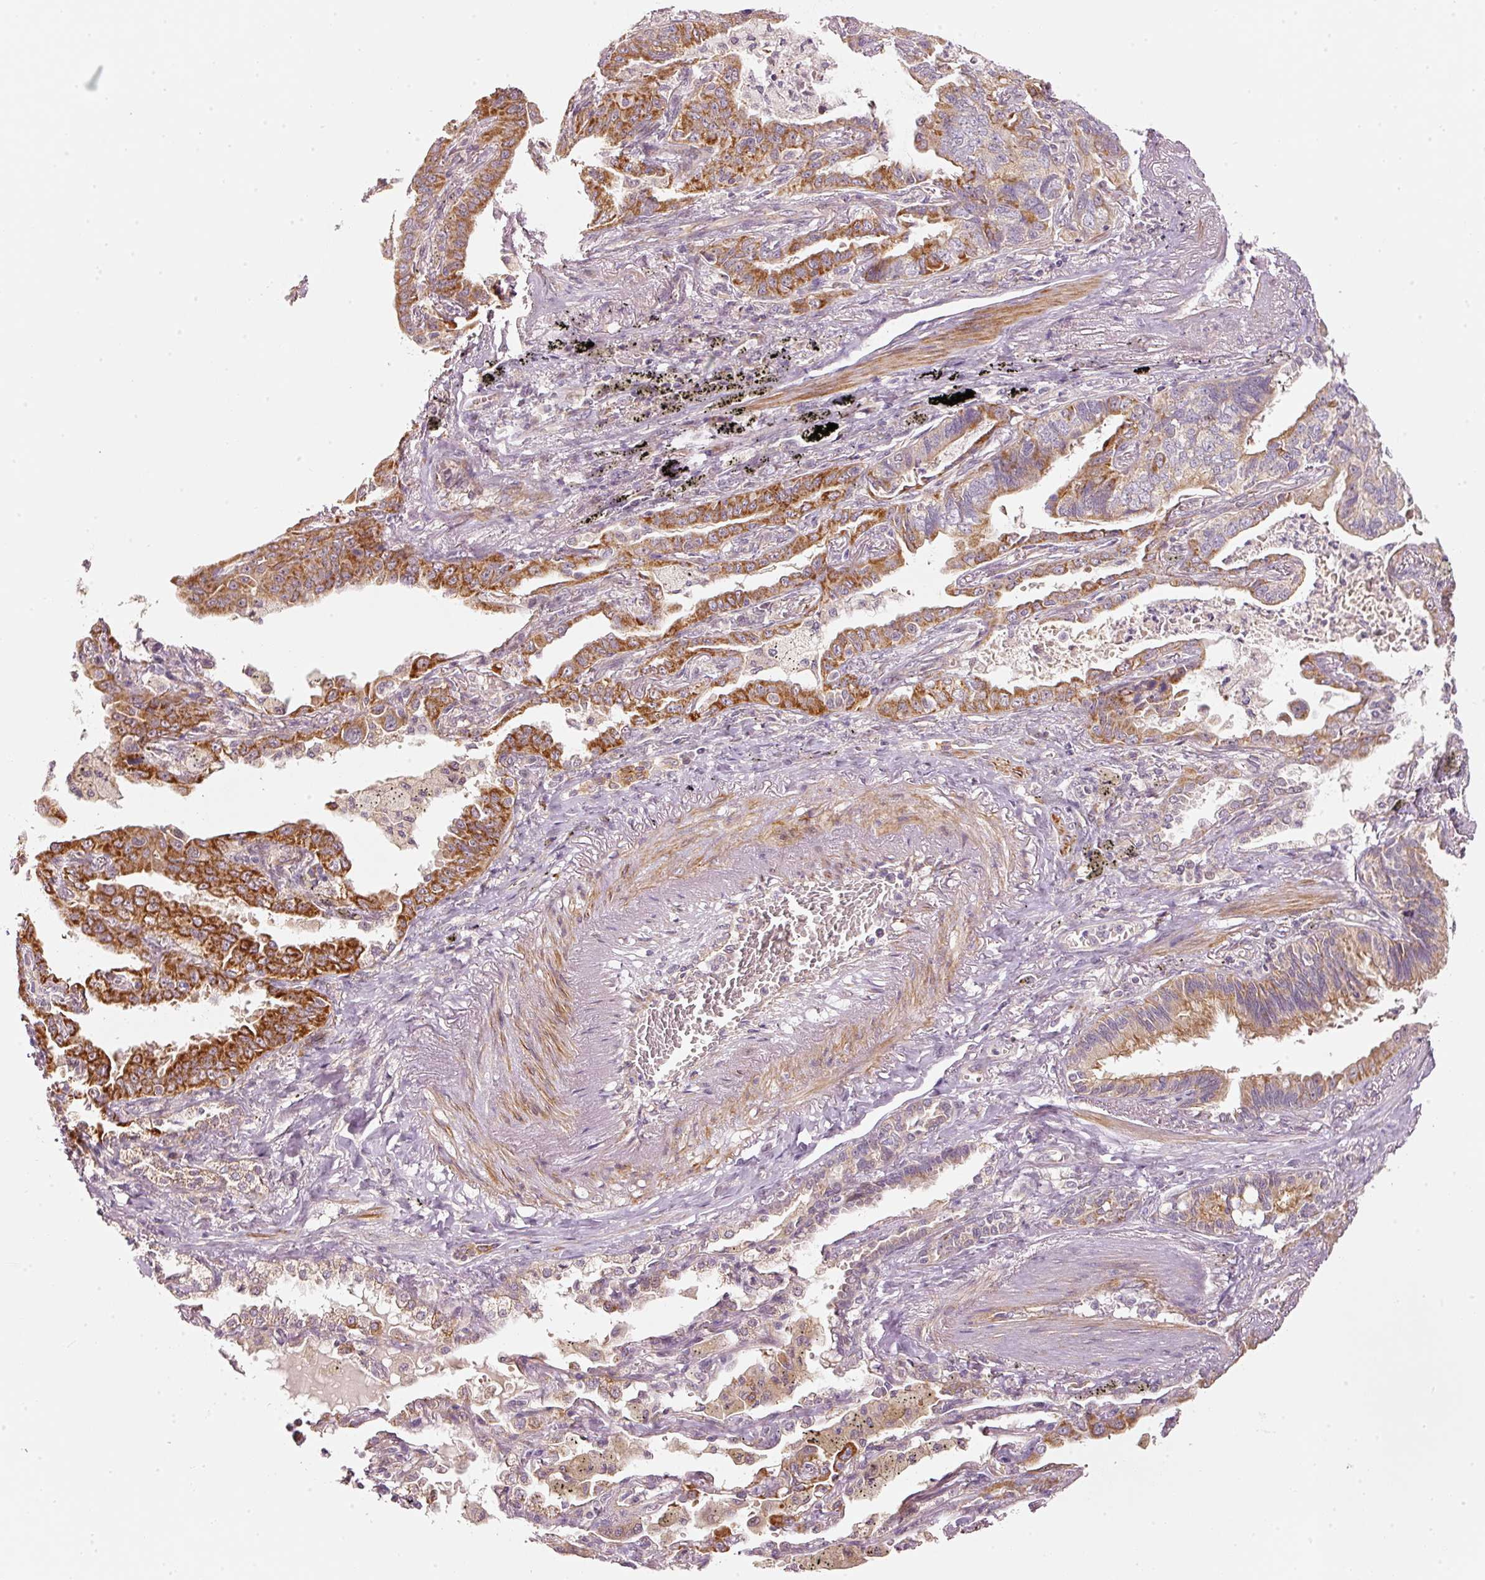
{"staining": {"intensity": "strong", "quantity": "25%-75%", "location": "cytoplasmic/membranous"}, "tissue": "lung cancer", "cell_type": "Tumor cells", "image_type": "cancer", "snomed": [{"axis": "morphology", "description": "Adenocarcinoma, NOS"}, {"axis": "topography", "description": "Lung"}], "caption": "Lung cancer (adenocarcinoma) was stained to show a protein in brown. There is high levels of strong cytoplasmic/membranous positivity in approximately 25%-75% of tumor cells.", "gene": "ARHGAP22", "patient": {"sex": "male", "age": 67}}